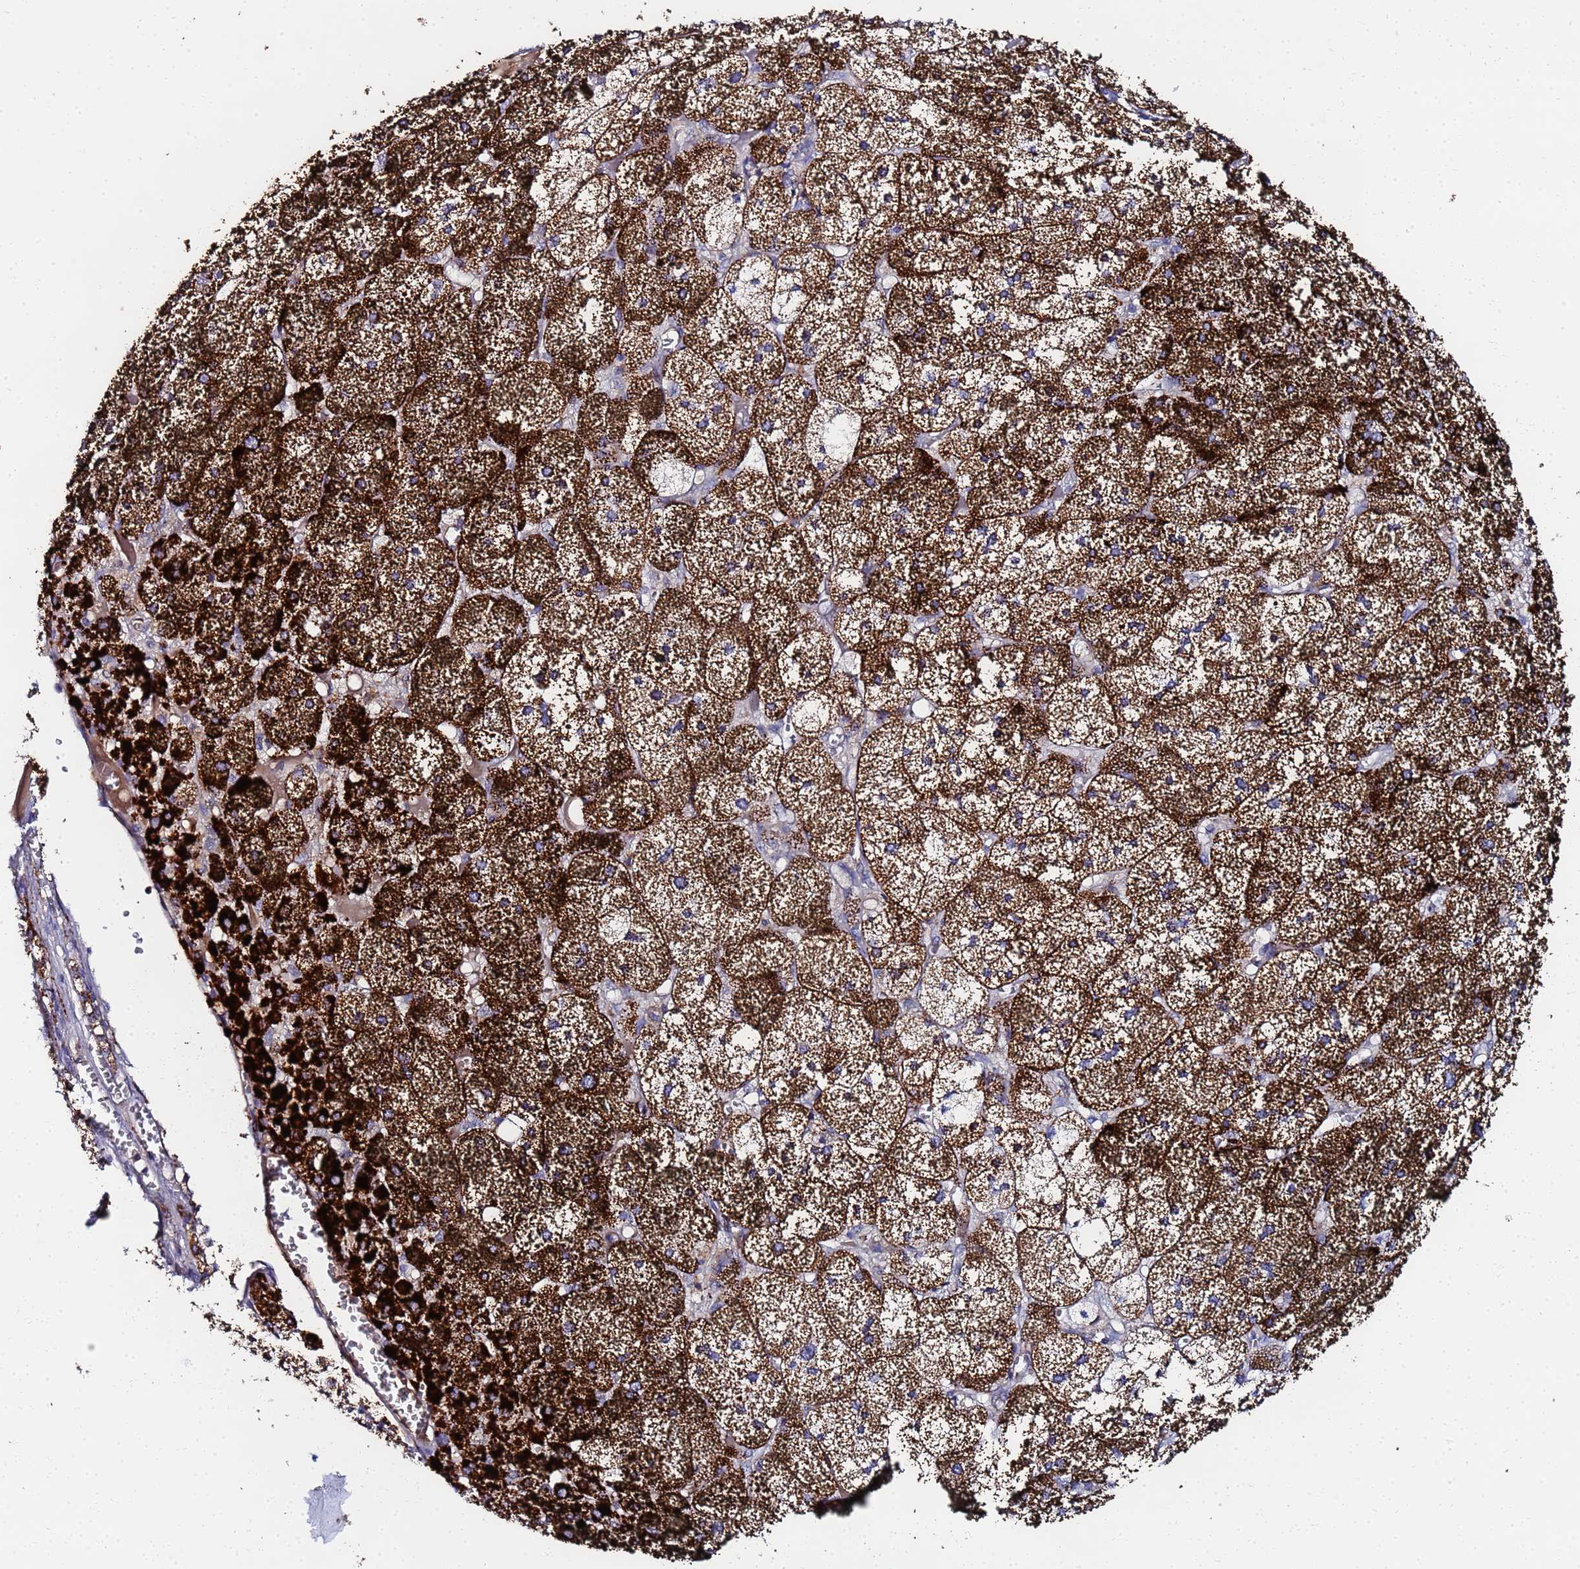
{"staining": {"intensity": "strong", "quantity": ">75%", "location": "cytoplasmic/membranous"}, "tissue": "adrenal gland", "cell_type": "Glandular cells", "image_type": "normal", "snomed": [{"axis": "morphology", "description": "Normal tissue, NOS"}, {"axis": "topography", "description": "Adrenal gland"}], "caption": "IHC of unremarkable adrenal gland demonstrates high levels of strong cytoplasmic/membranous positivity in approximately >75% of glandular cells.", "gene": "TCP10L", "patient": {"sex": "female", "age": 61}}